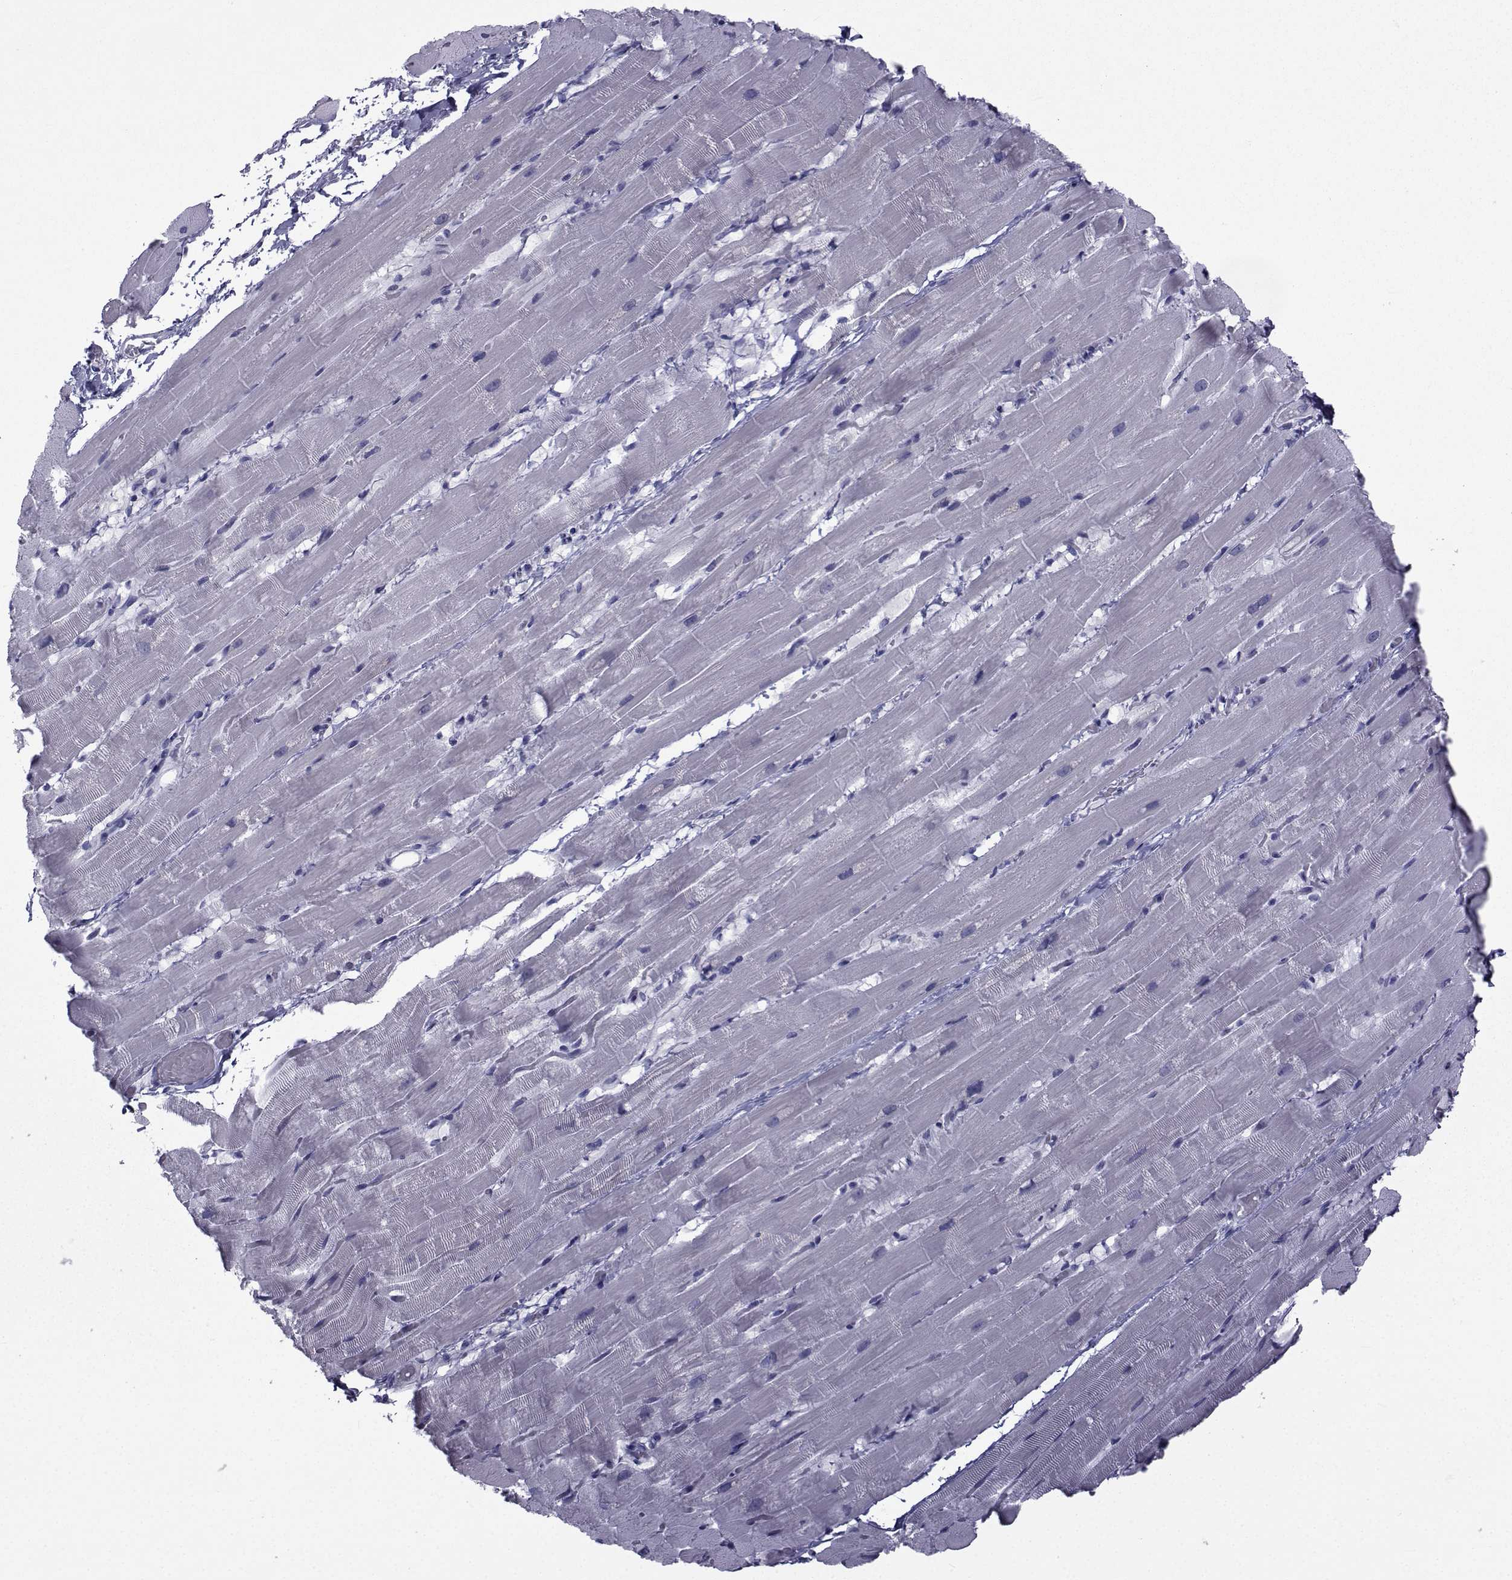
{"staining": {"intensity": "negative", "quantity": "none", "location": "none"}, "tissue": "heart muscle", "cell_type": "Cardiomyocytes", "image_type": "normal", "snomed": [{"axis": "morphology", "description": "Normal tissue, NOS"}, {"axis": "topography", "description": "Heart"}], "caption": "Cardiomyocytes show no significant protein positivity in unremarkable heart muscle.", "gene": "FDXR", "patient": {"sex": "male", "age": 37}}